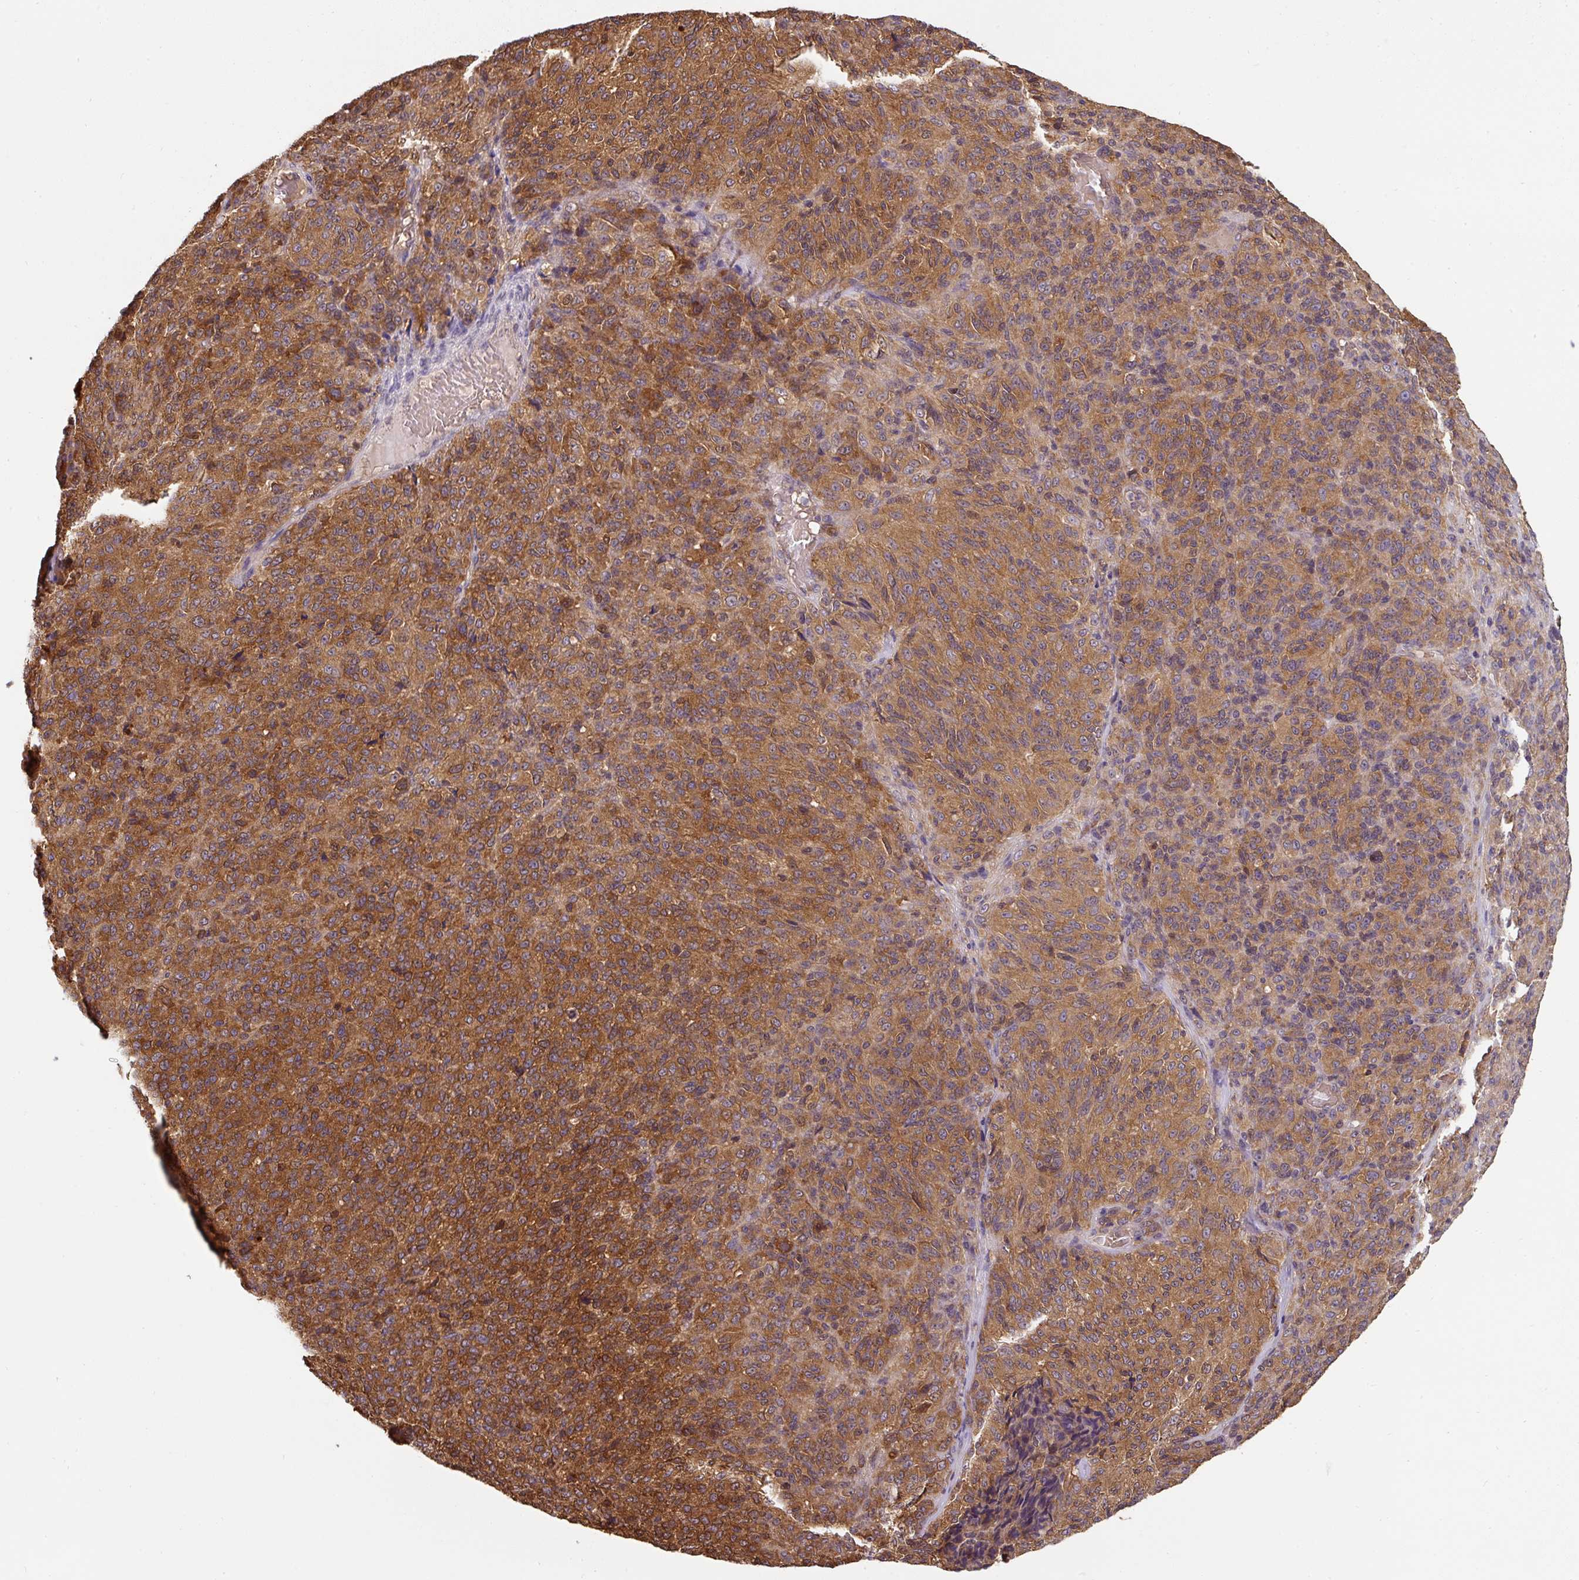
{"staining": {"intensity": "strong", "quantity": ">75%", "location": "cytoplasmic/membranous"}, "tissue": "melanoma", "cell_type": "Tumor cells", "image_type": "cancer", "snomed": [{"axis": "morphology", "description": "Malignant melanoma, Metastatic site"}, {"axis": "topography", "description": "Brain"}], "caption": "About >75% of tumor cells in melanoma exhibit strong cytoplasmic/membranous protein positivity as visualized by brown immunohistochemical staining.", "gene": "ST13", "patient": {"sex": "female", "age": 56}}